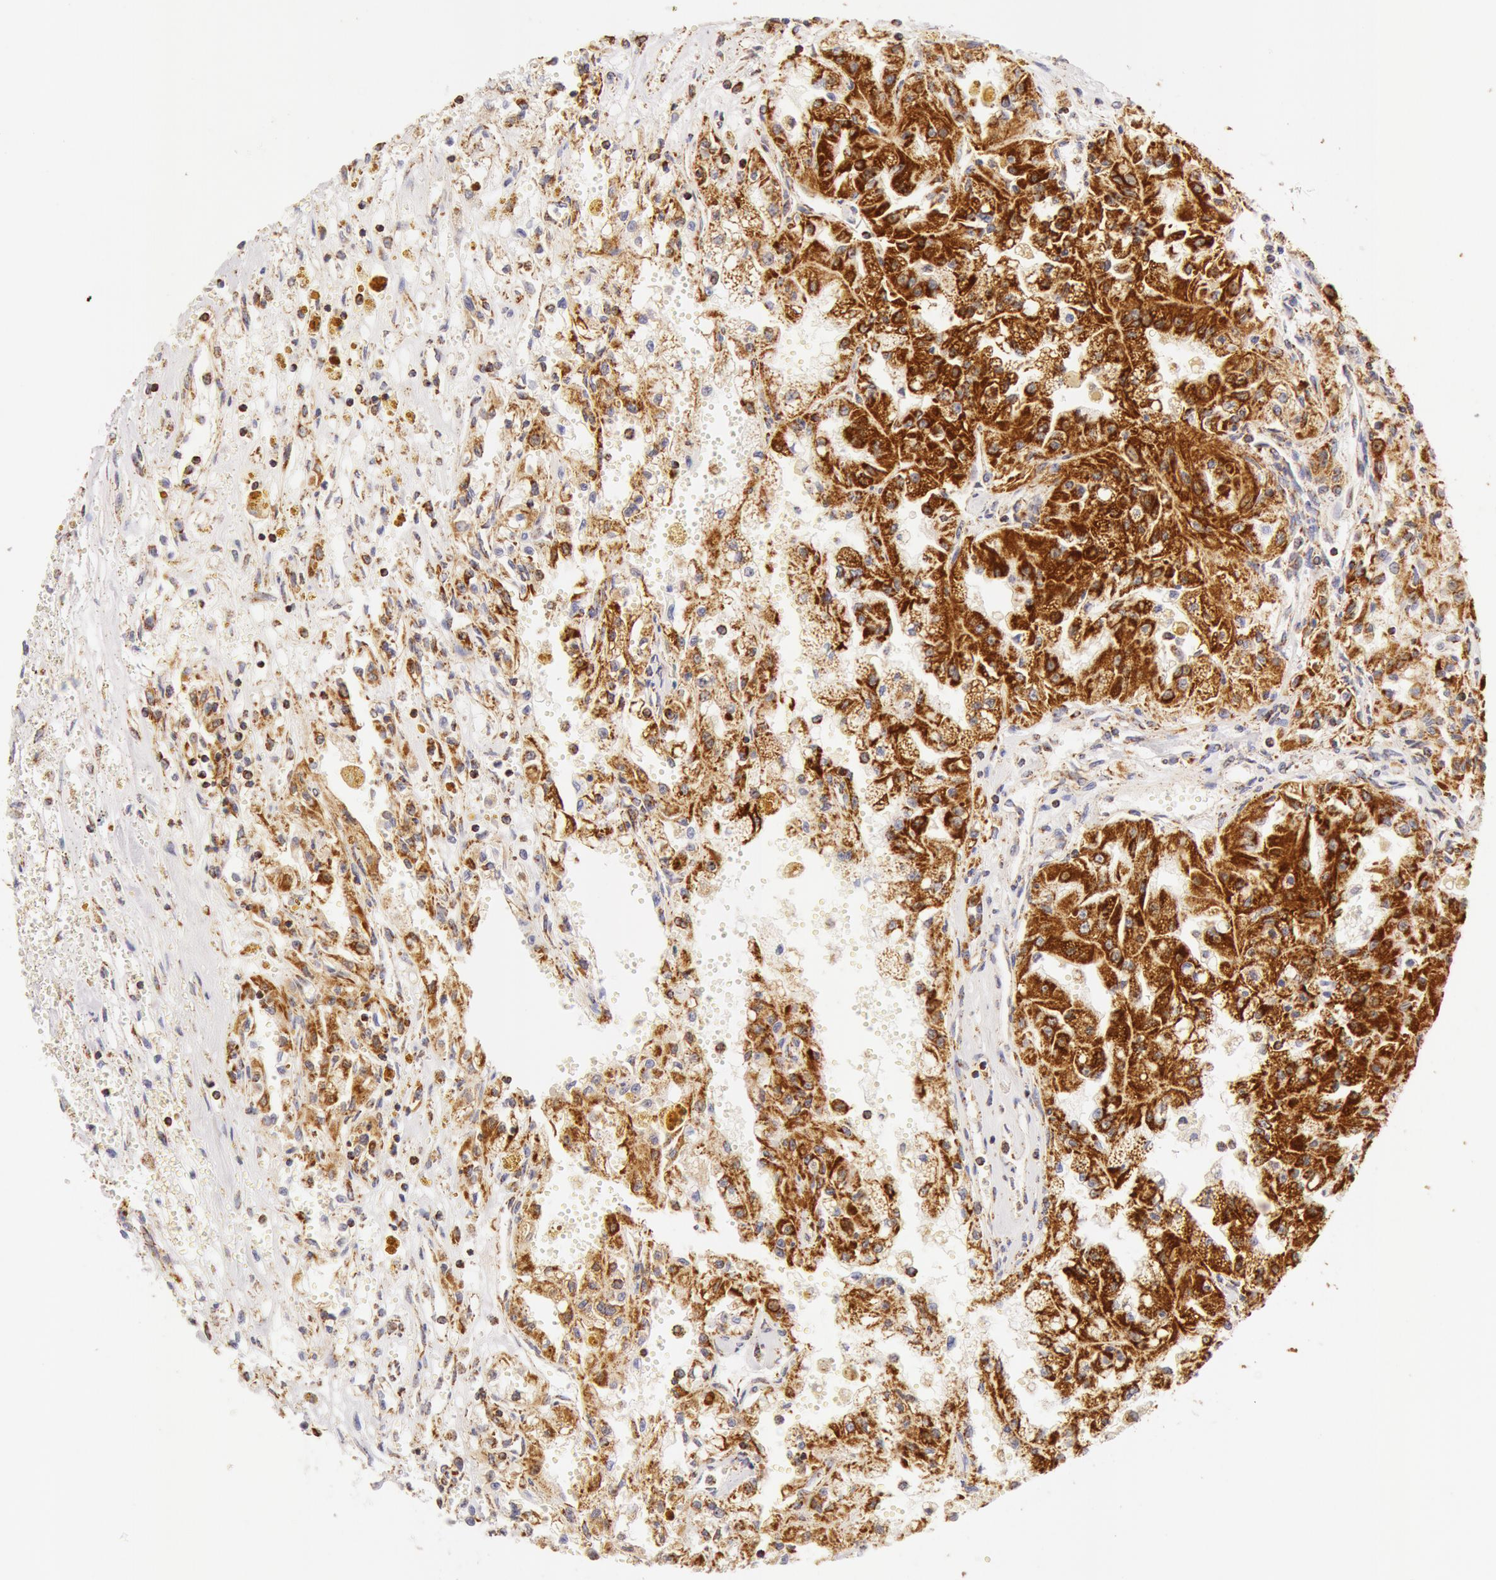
{"staining": {"intensity": "moderate", "quantity": ">75%", "location": "cytoplasmic/membranous"}, "tissue": "renal cancer", "cell_type": "Tumor cells", "image_type": "cancer", "snomed": [{"axis": "morphology", "description": "Adenocarcinoma, NOS"}, {"axis": "topography", "description": "Kidney"}], "caption": "Immunohistochemistry histopathology image of renal cancer stained for a protein (brown), which shows medium levels of moderate cytoplasmic/membranous expression in about >75% of tumor cells.", "gene": "ATP5F1B", "patient": {"sex": "male", "age": 78}}